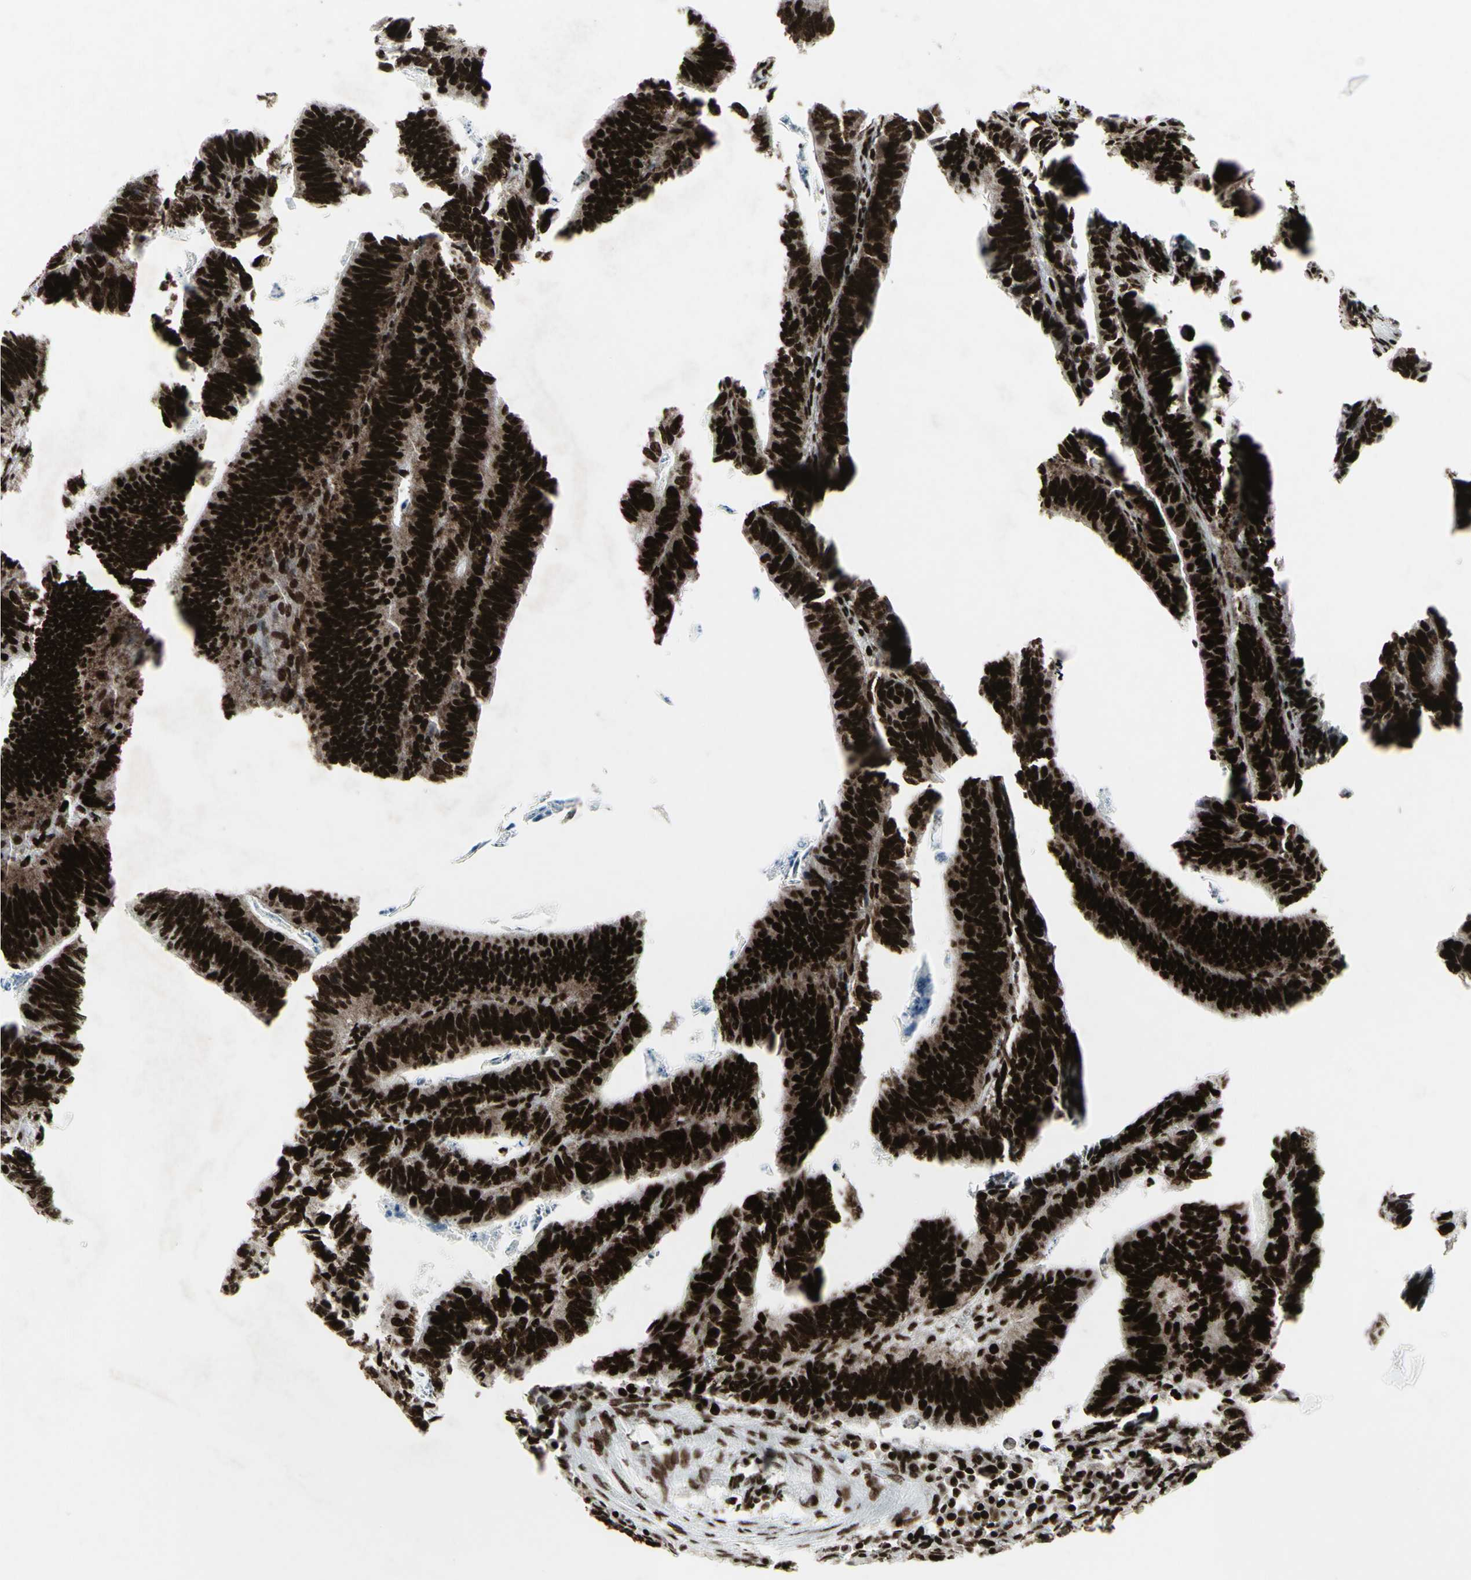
{"staining": {"intensity": "strong", "quantity": ">75%", "location": "nuclear"}, "tissue": "colorectal cancer", "cell_type": "Tumor cells", "image_type": "cancer", "snomed": [{"axis": "morphology", "description": "Adenocarcinoma, NOS"}, {"axis": "topography", "description": "Colon"}], "caption": "DAB immunohistochemical staining of adenocarcinoma (colorectal) reveals strong nuclear protein positivity in about >75% of tumor cells.", "gene": "U2AF2", "patient": {"sex": "male", "age": 72}}